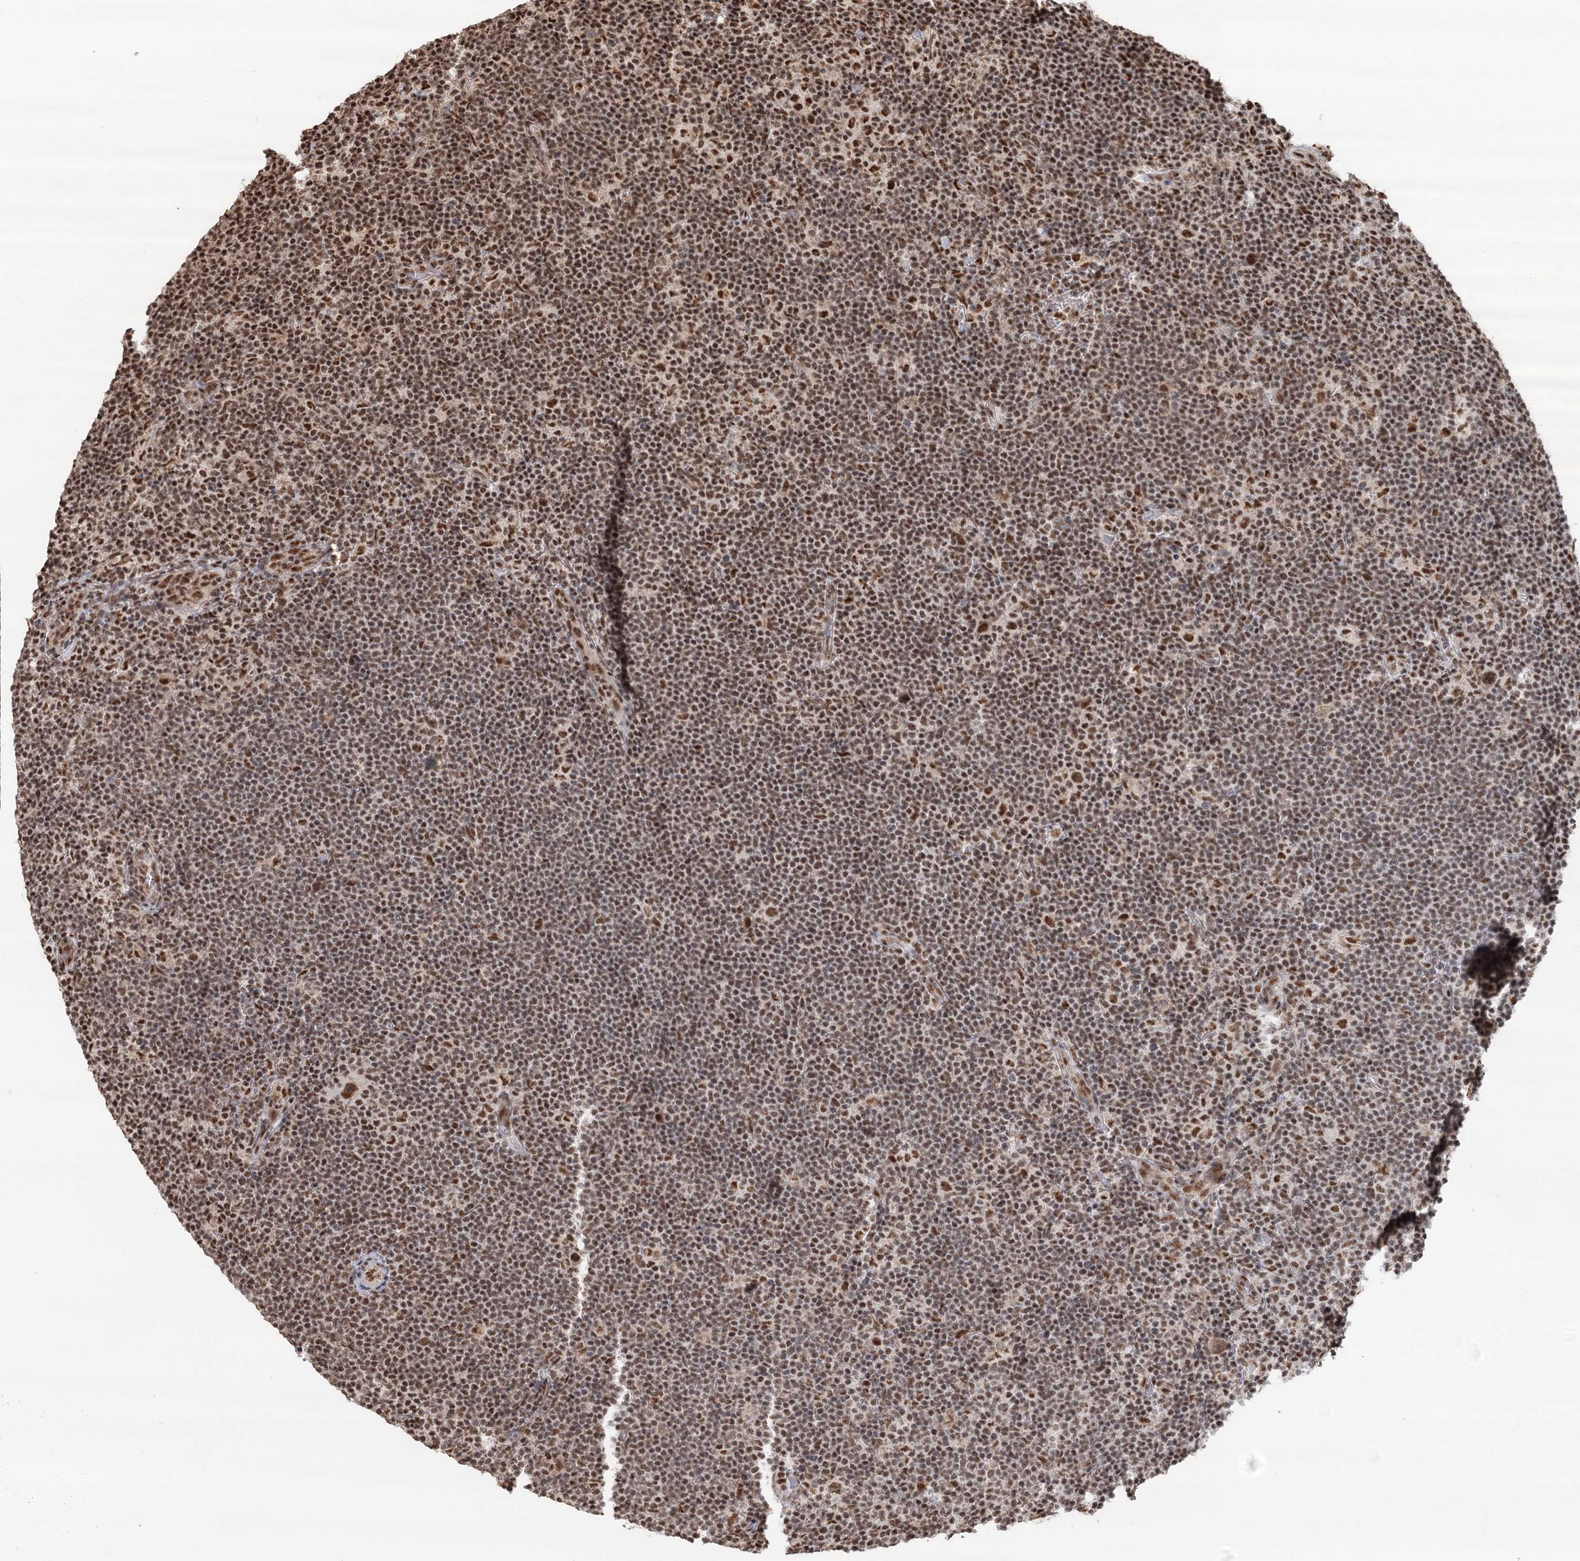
{"staining": {"intensity": "strong", "quantity": ">75%", "location": "nuclear"}, "tissue": "lymphoma", "cell_type": "Tumor cells", "image_type": "cancer", "snomed": [{"axis": "morphology", "description": "Hodgkin's disease, NOS"}, {"axis": "topography", "description": "Lymph node"}], "caption": "Brown immunohistochemical staining in Hodgkin's disease displays strong nuclear staining in approximately >75% of tumor cells.", "gene": "GPALPP1", "patient": {"sex": "female", "age": 57}}